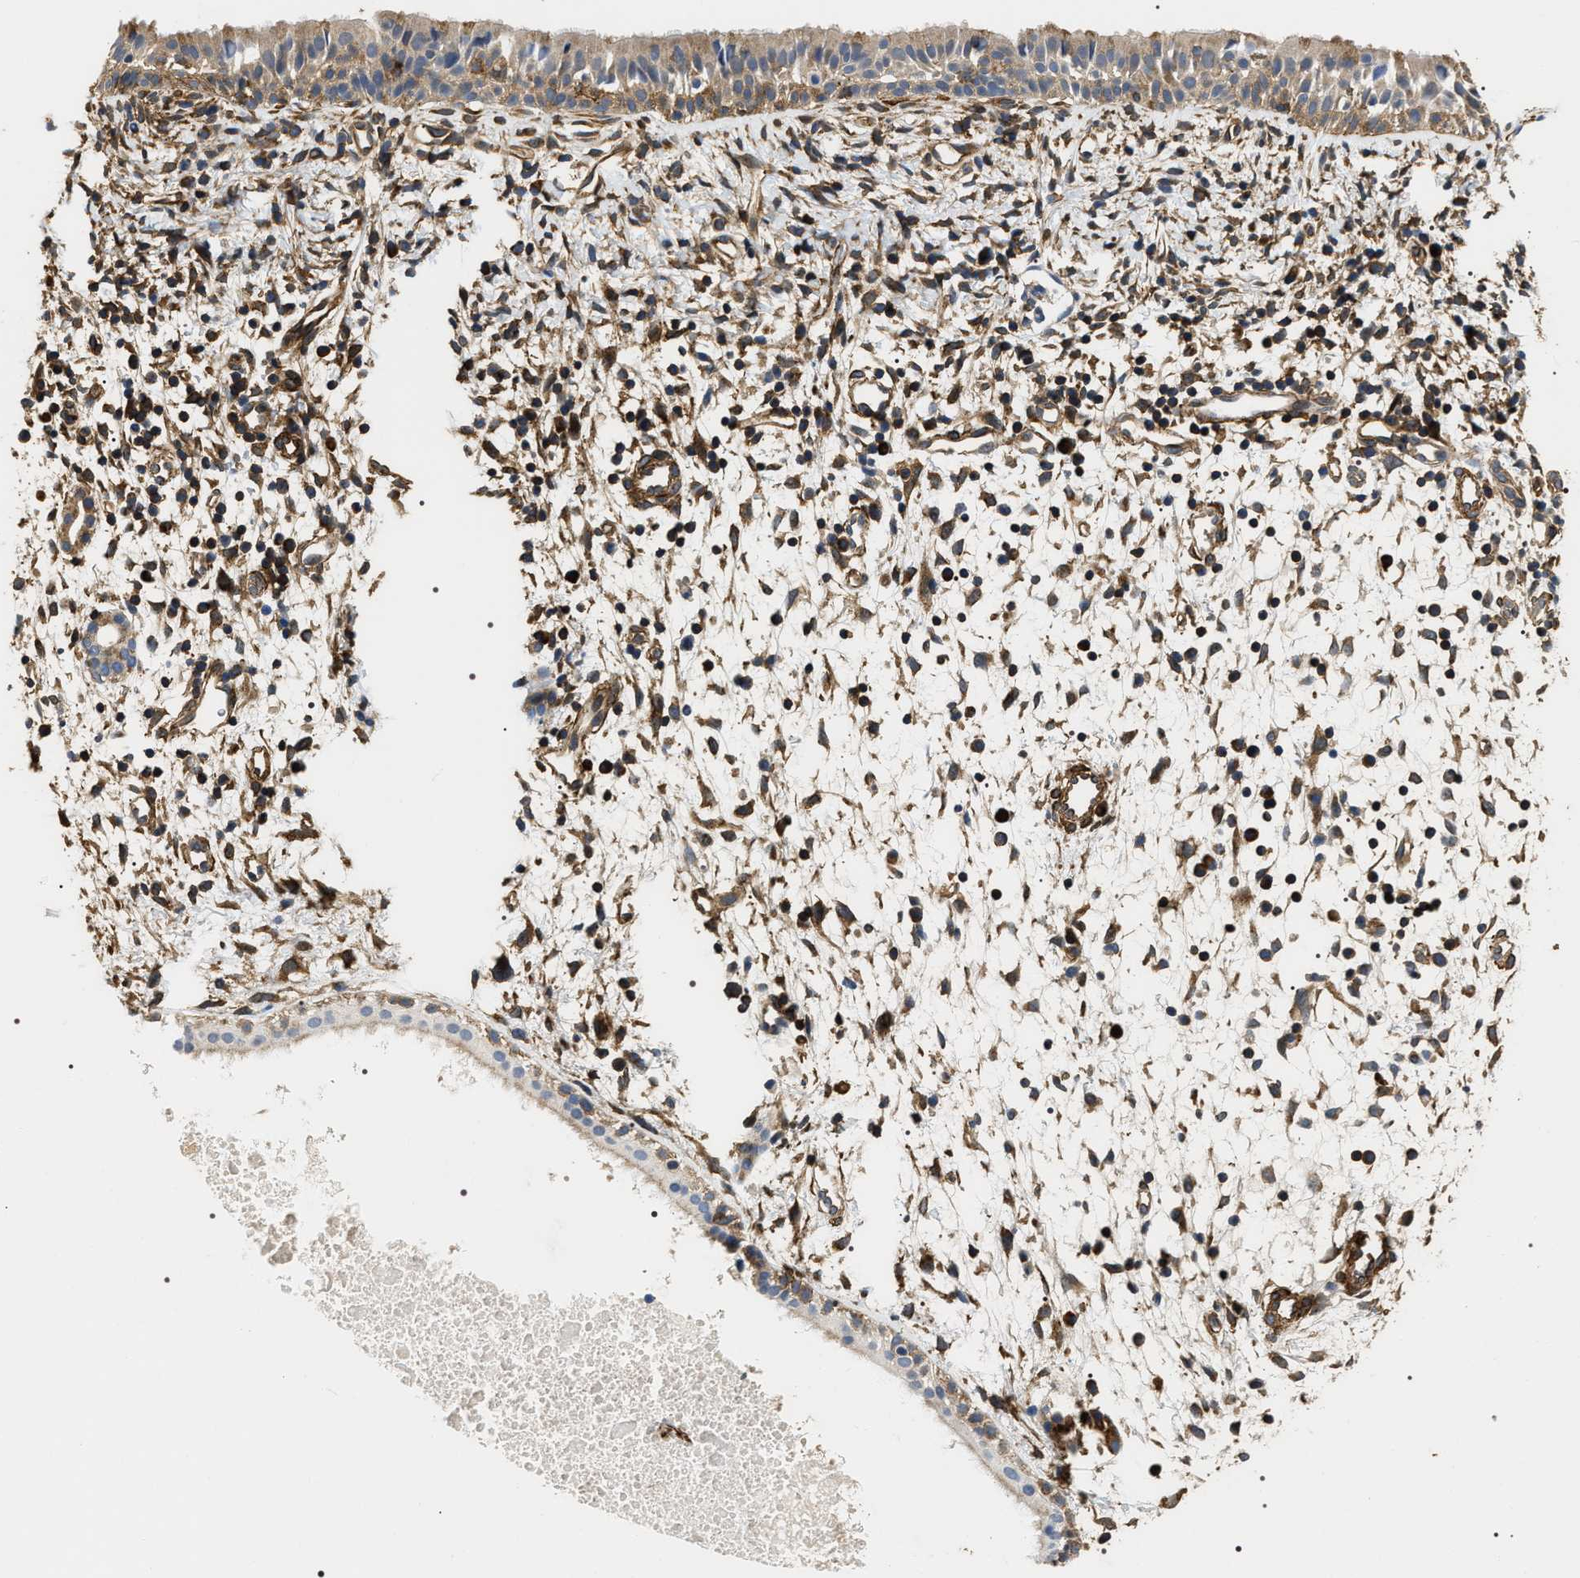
{"staining": {"intensity": "weak", "quantity": ">75%", "location": "cytoplasmic/membranous"}, "tissue": "nasopharynx", "cell_type": "Respiratory epithelial cells", "image_type": "normal", "snomed": [{"axis": "morphology", "description": "Normal tissue, NOS"}, {"axis": "topography", "description": "Nasopharynx"}], "caption": "The immunohistochemical stain highlights weak cytoplasmic/membranous staining in respiratory epithelial cells of normal nasopharynx.", "gene": "ZC3HAV1L", "patient": {"sex": "male", "age": 22}}